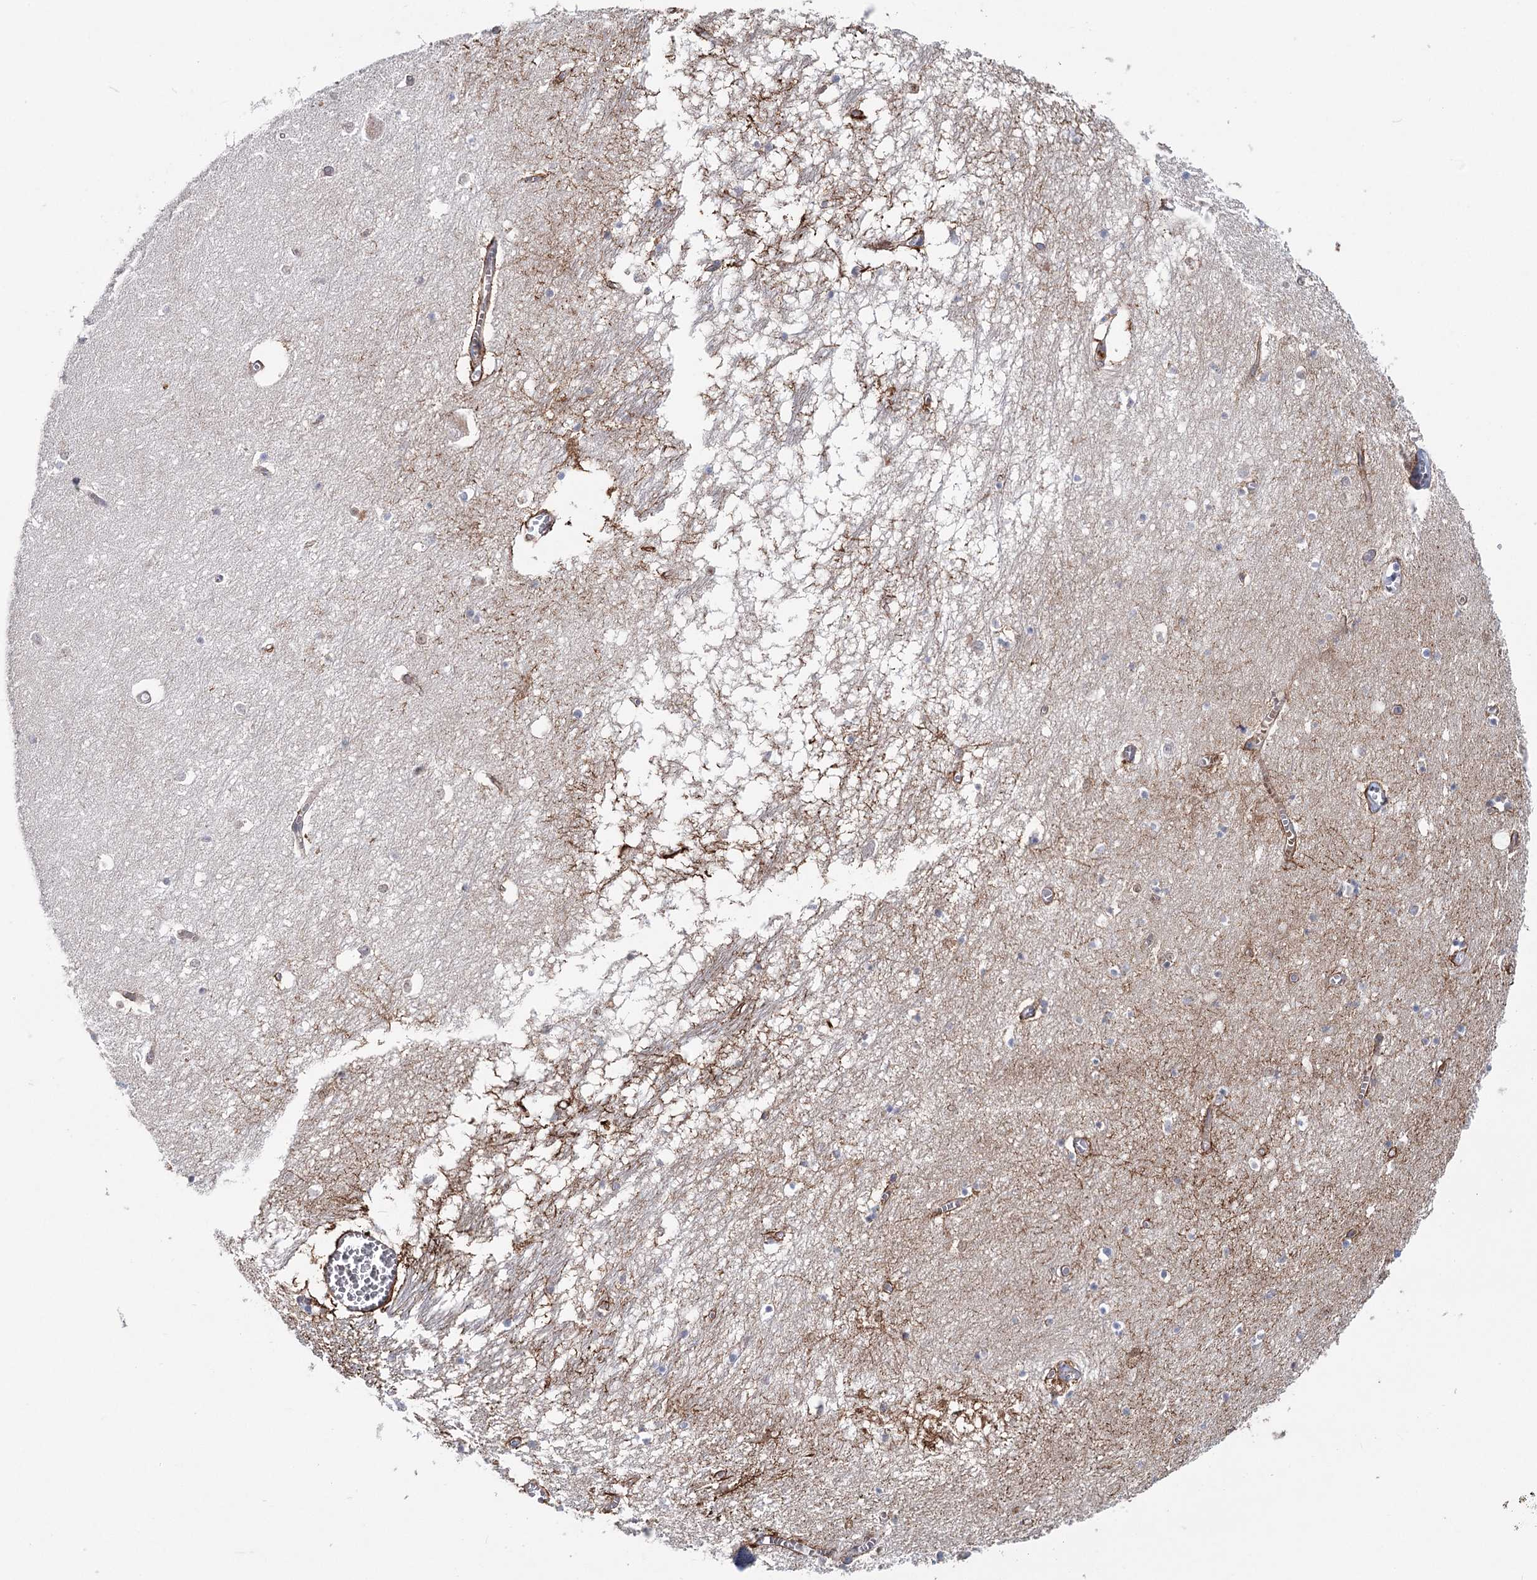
{"staining": {"intensity": "moderate", "quantity": "<25%", "location": "cytoplasmic/membranous,nuclear"}, "tissue": "hippocampus", "cell_type": "Glial cells", "image_type": "normal", "snomed": [{"axis": "morphology", "description": "Normal tissue, NOS"}, {"axis": "topography", "description": "Hippocampus"}], "caption": "Hippocampus stained for a protein (brown) shows moderate cytoplasmic/membranous,nuclear positive positivity in approximately <25% of glial cells.", "gene": "MAP3K13", "patient": {"sex": "male", "age": 70}}